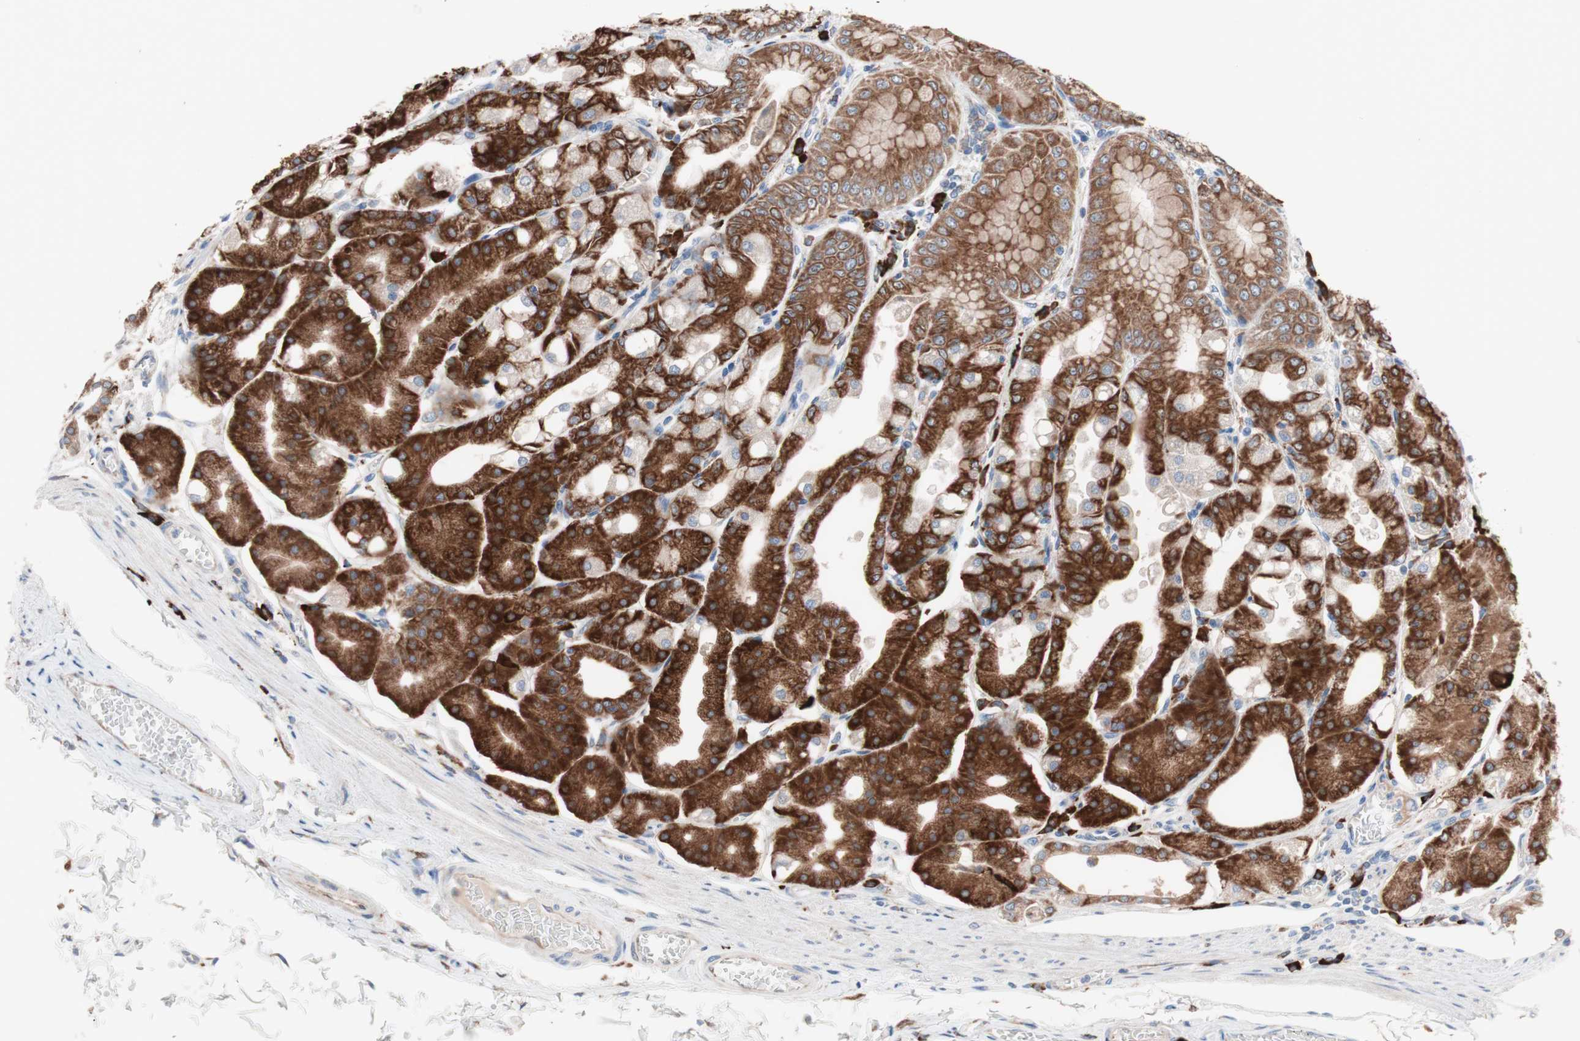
{"staining": {"intensity": "strong", "quantity": ">75%", "location": "cytoplasmic/membranous"}, "tissue": "stomach", "cell_type": "Glandular cells", "image_type": "normal", "snomed": [{"axis": "morphology", "description": "Normal tissue, NOS"}, {"axis": "topography", "description": "Stomach, lower"}], "caption": "IHC photomicrograph of unremarkable stomach stained for a protein (brown), which displays high levels of strong cytoplasmic/membranous positivity in about >75% of glandular cells.", "gene": "SLC27A4", "patient": {"sex": "male", "age": 71}}